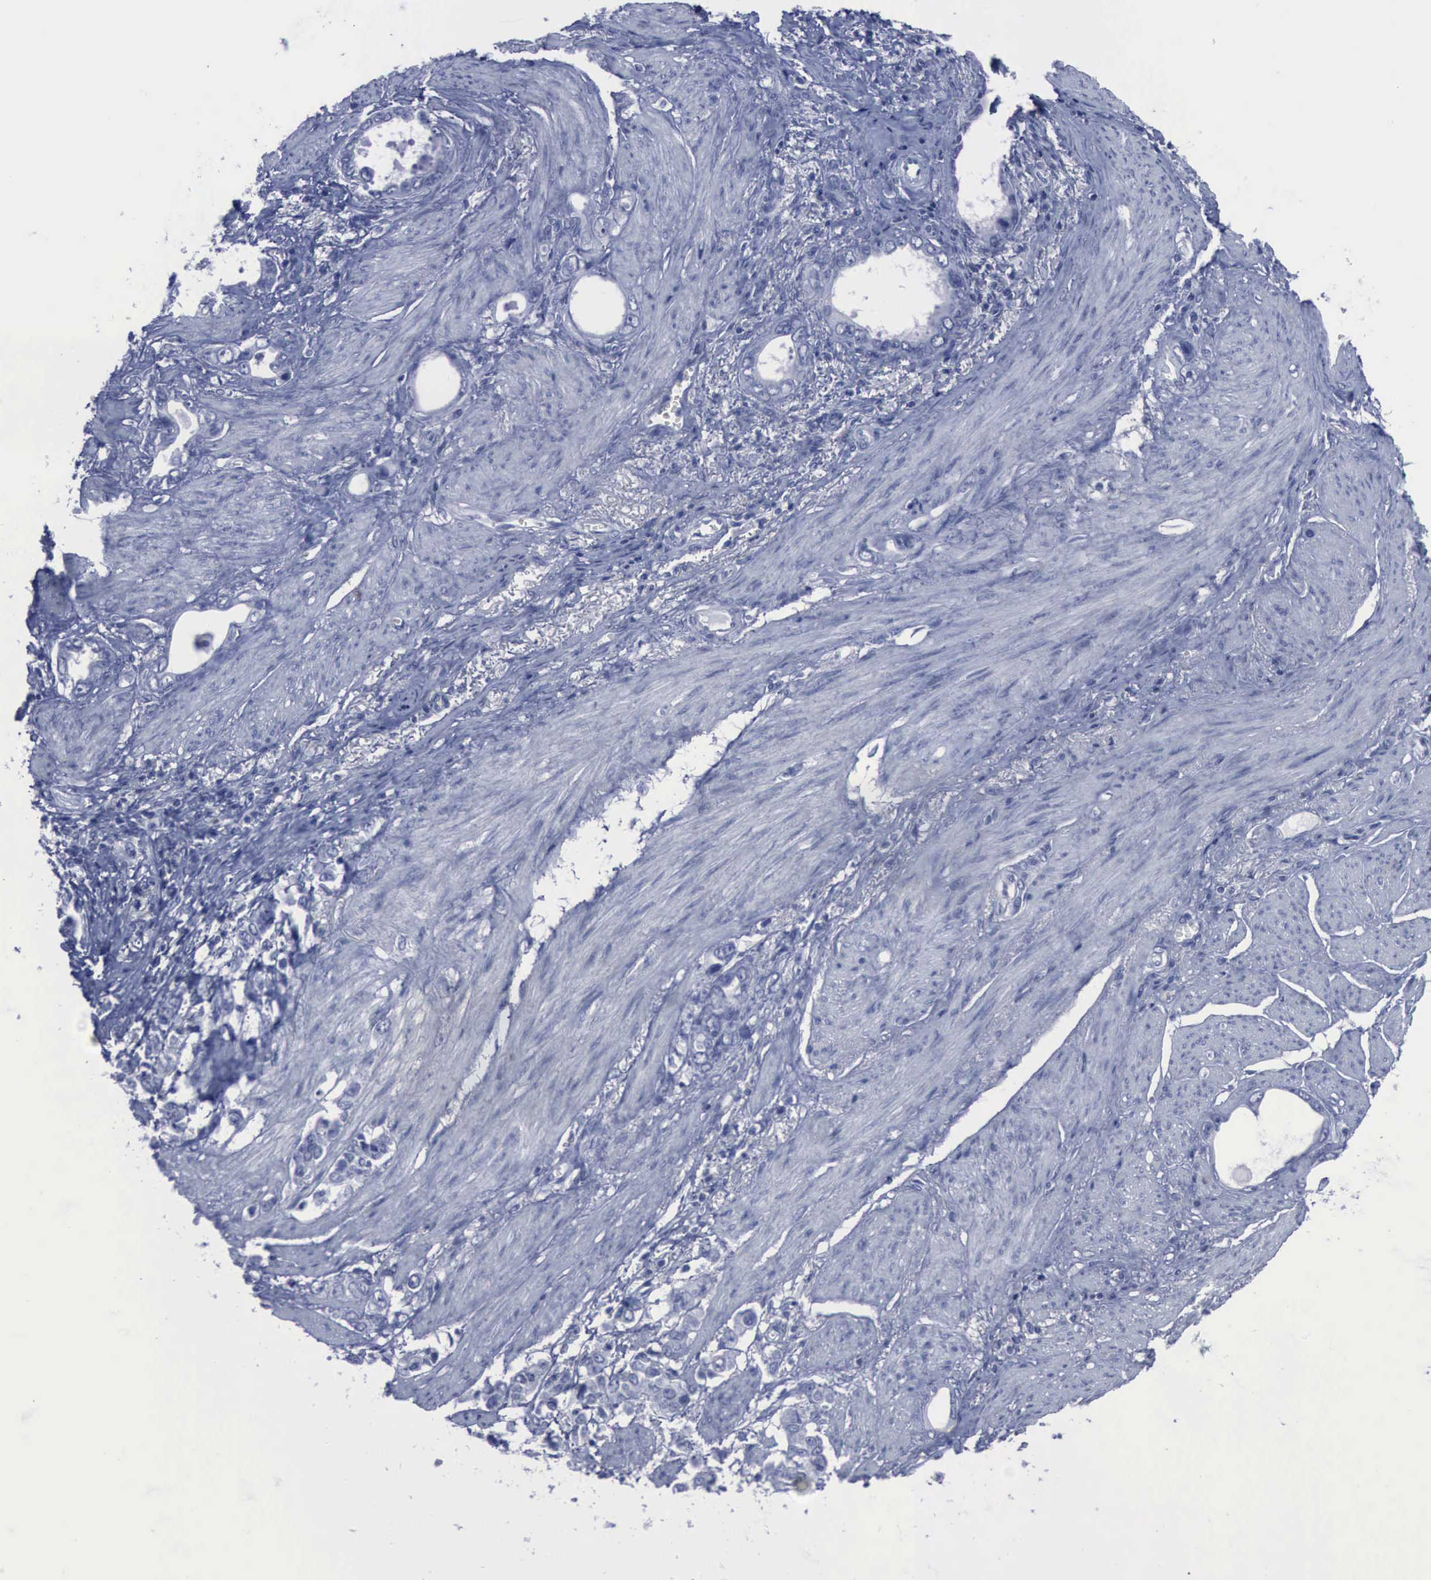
{"staining": {"intensity": "negative", "quantity": "none", "location": "none"}, "tissue": "stomach cancer", "cell_type": "Tumor cells", "image_type": "cancer", "snomed": [{"axis": "morphology", "description": "Adenocarcinoma, NOS"}, {"axis": "topography", "description": "Stomach"}], "caption": "IHC of adenocarcinoma (stomach) demonstrates no staining in tumor cells.", "gene": "CSTA", "patient": {"sex": "male", "age": 78}}